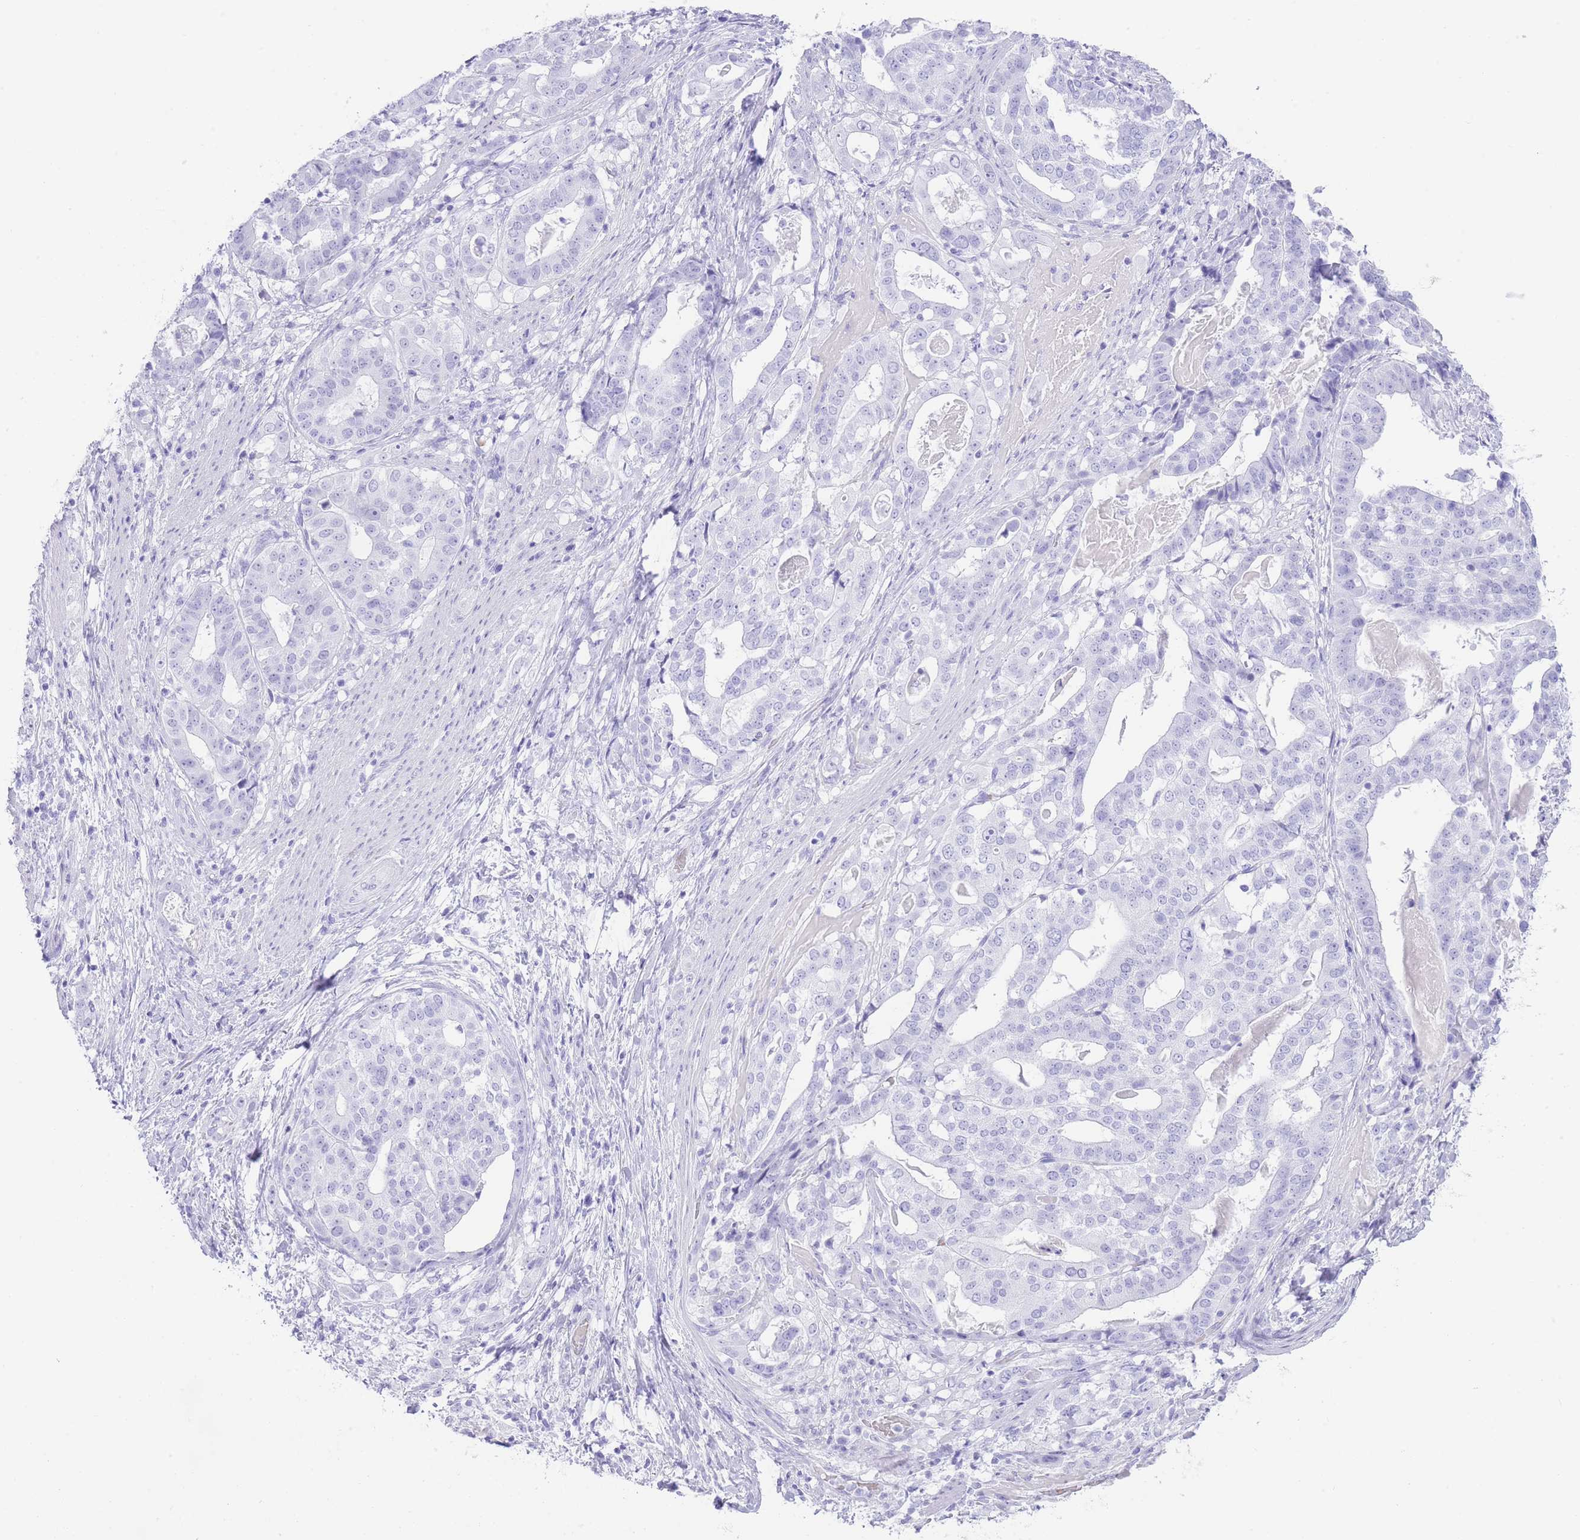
{"staining": {"intensity": "negative", "quantity": "none", "location": "none"}, "tissue": "stomach cancer", "cell_type": "Tumor cells", "image_type": "cancer", "snomed": [{"axis": "morphology", "description": "Adenocarcinoma, NOS"}, {"axis": "topography", "description": "Stomach"}], "caption": "Photomicrograph shows no significant protein positivity in tumor cells of stomach adenocarcinoma.", "gene": "ELOA2", "patient": {"sex": "male", "age": 48}}